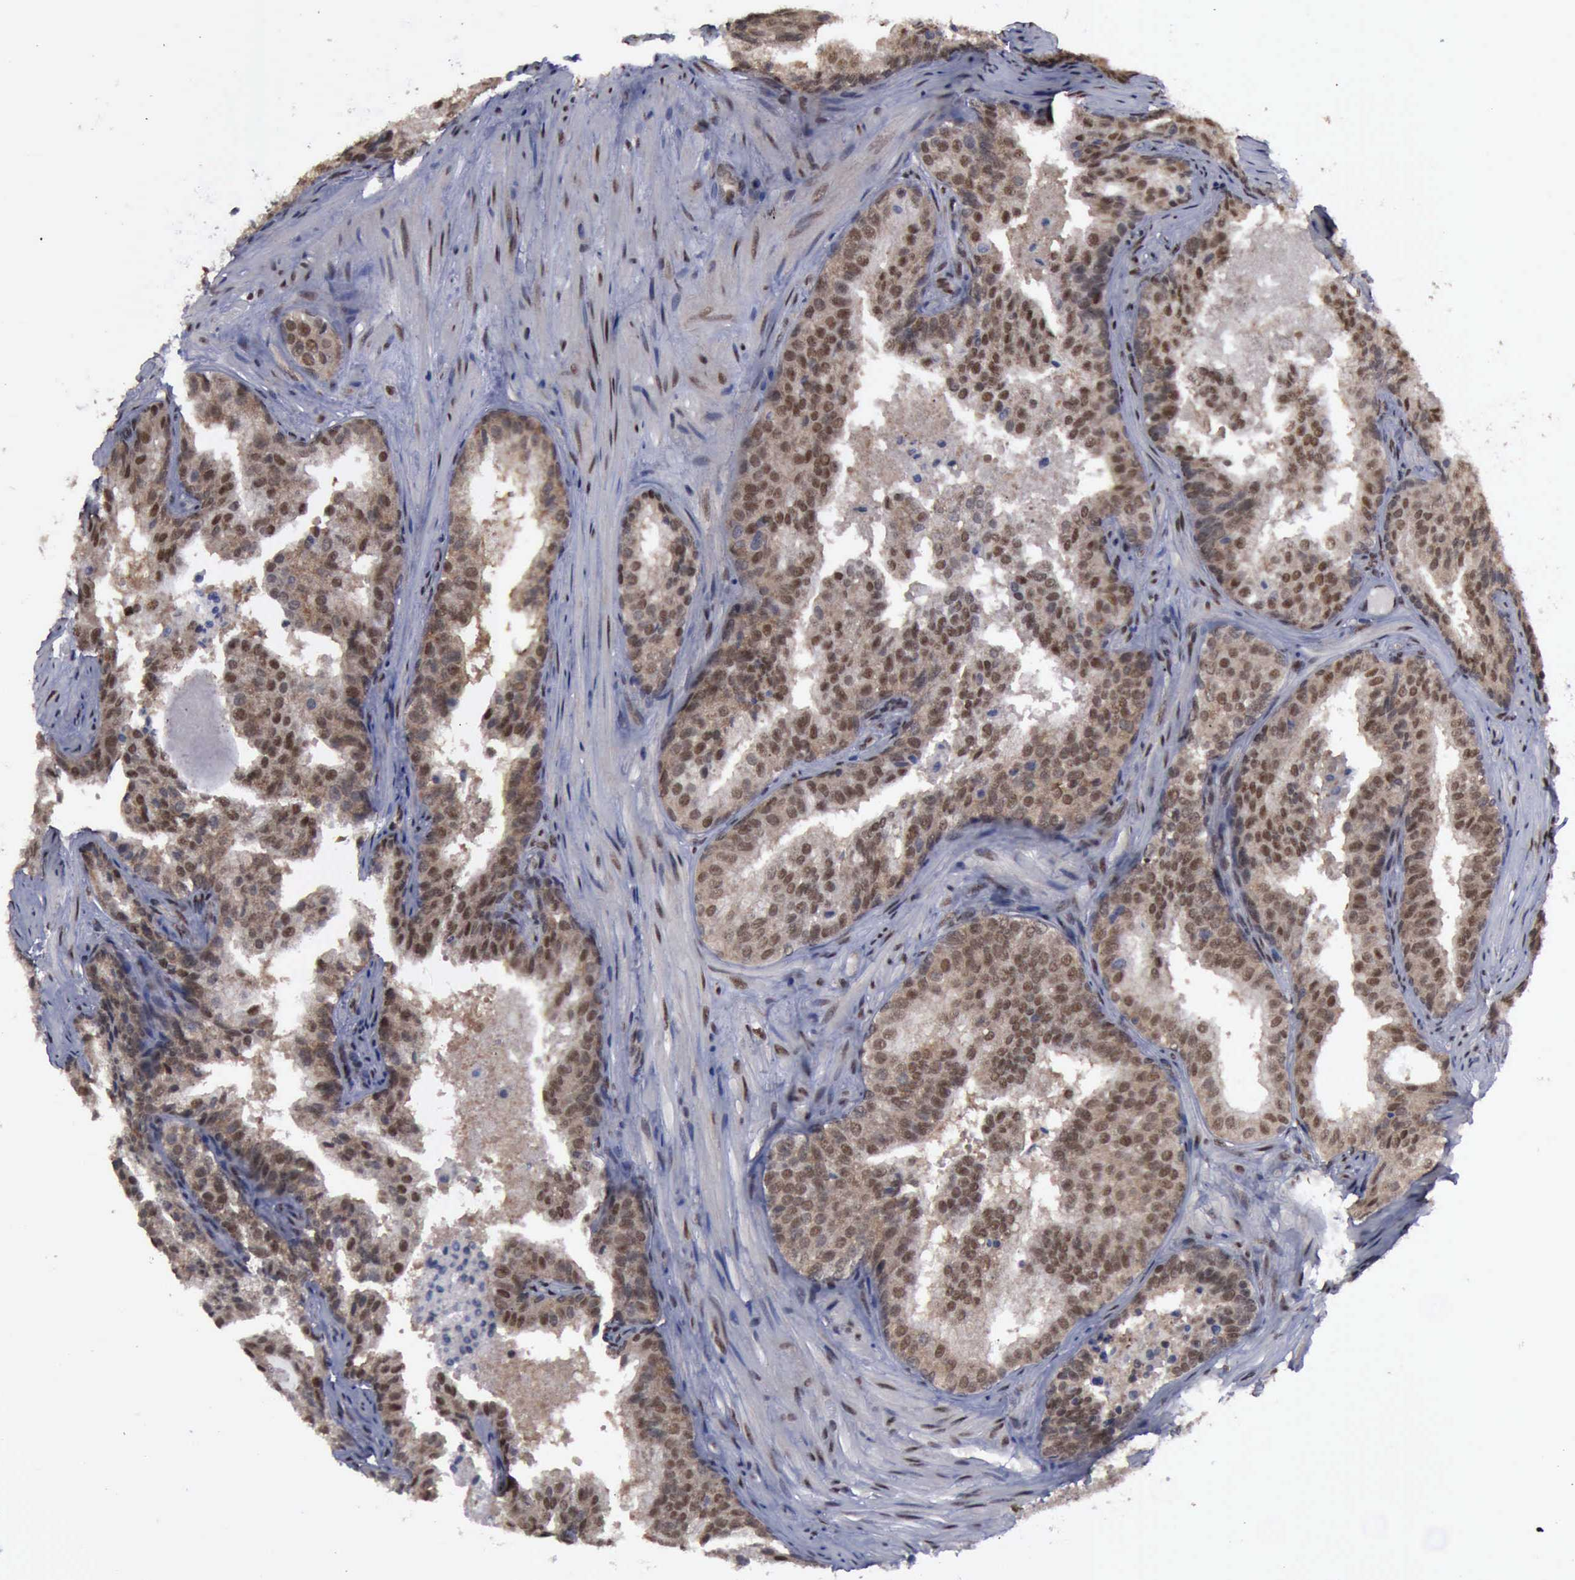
{"staining": {"intensity": "moderate", "quantity": ">75%", "location": "cytoplasmic/membranous,nuclear"}, "tissue": "prostate cancer", "cell_type": "Tumor cells", "image_type": "cancer", "snomed": [{"axis": "morphology", "description": "Adenocarcinoma, Low grade"}, {"axis": "topography", "description": "Prostate"}], "caption": "Protein expression analysis of adenocarcinoma (low-grade) (prostate) shows moderate cytoplasmic/membranous and nuclear staining in about >75% of tumor cells.", "gene": "RTCB", "patient": {"sex": "male", "age": 69}}